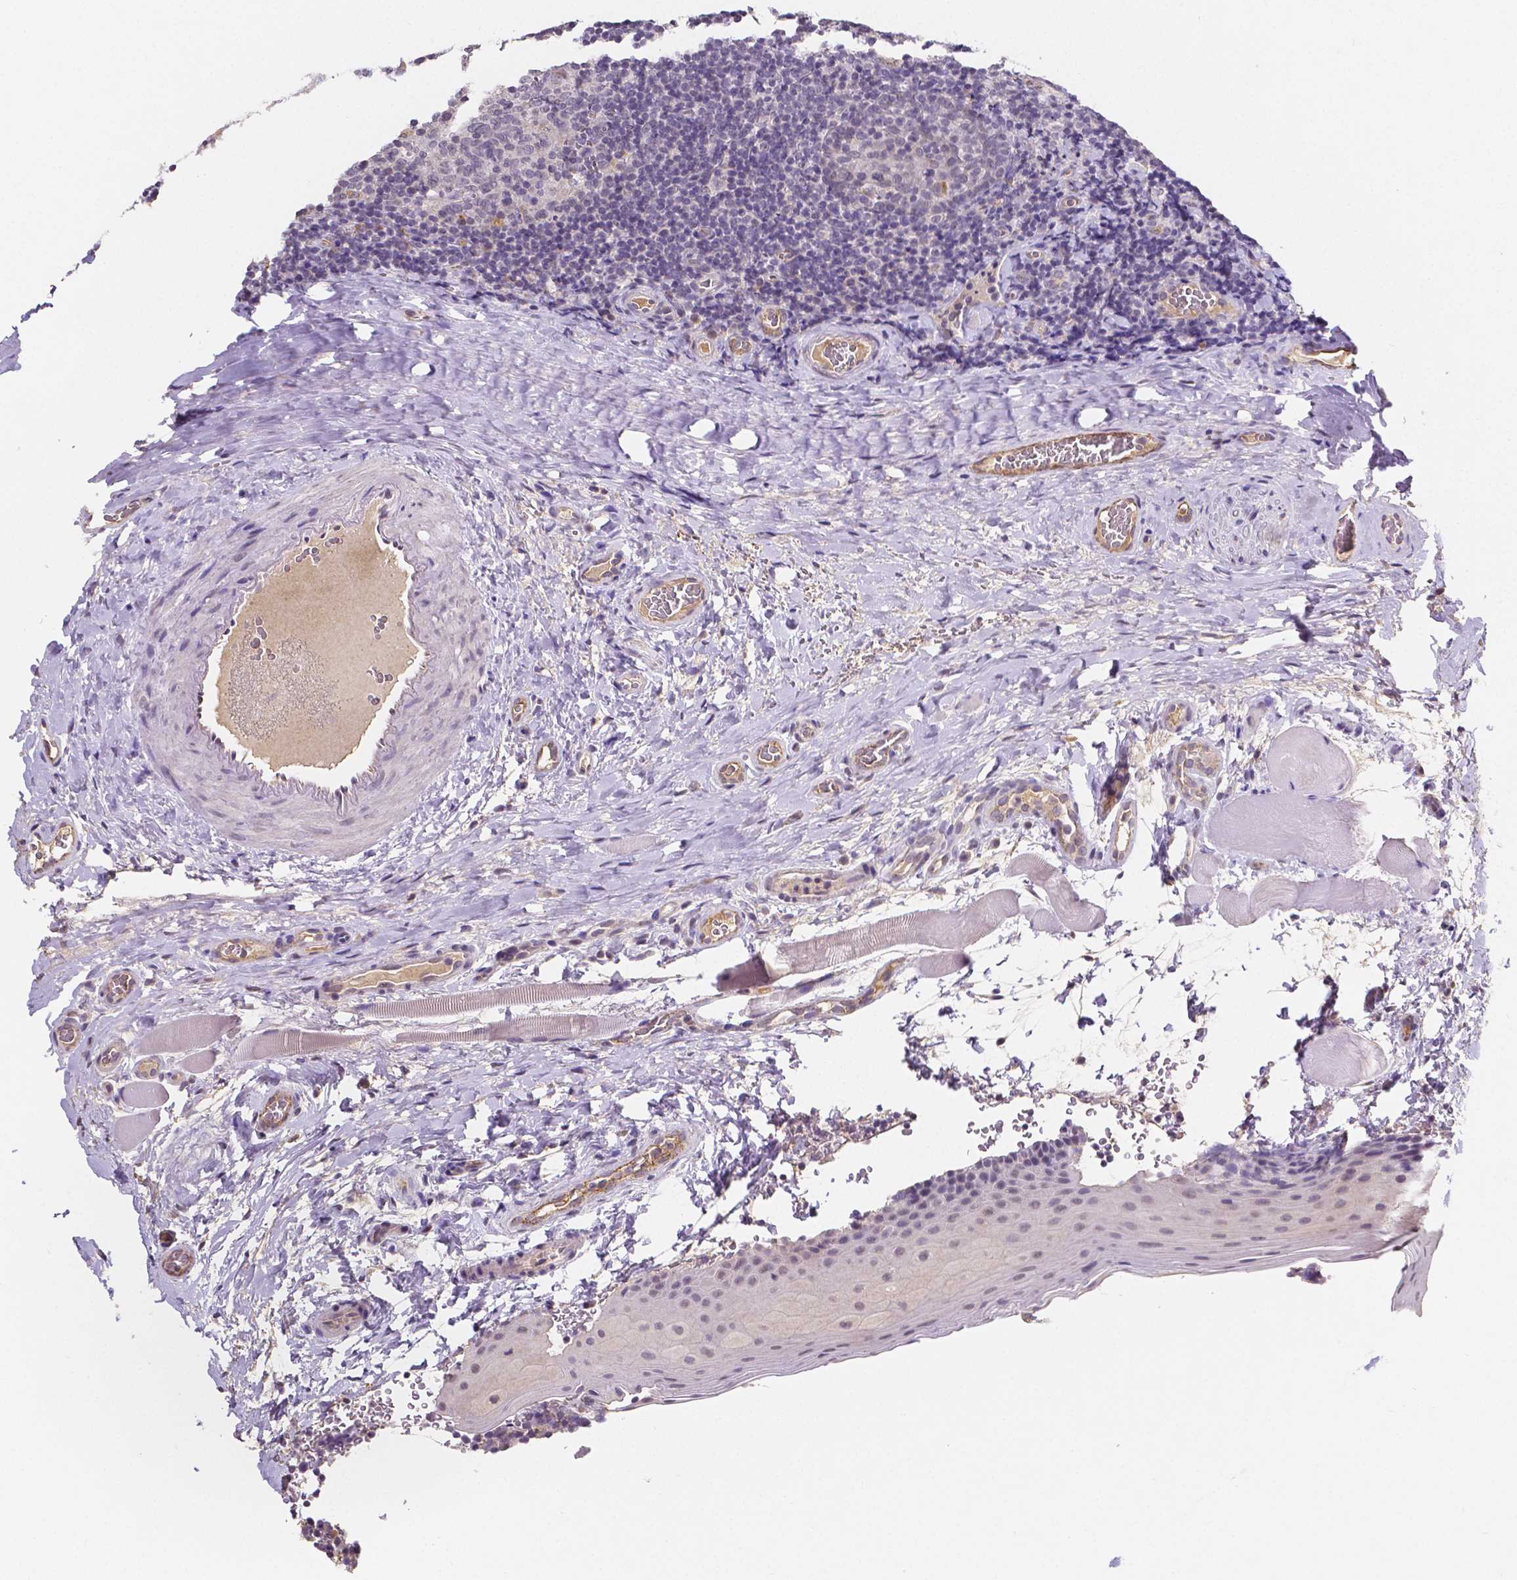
{"staining": {"intensity": "negative", "quantity": "none", "location": "none"}, "tissue": "tonsil", "cell_type": "Germinal center cells", "image_type": "normal", "snomed": [{"axis": "morphology", "description": "Normal tissue, NOS"}, {"axis": "morphology", "description": "Inflammation, NOS"}, {"axis": "topography", "description": "Tonsil"}], "caption": "A high-resolution image shows immunohistochemistry (IHC) staining of benign tonsil, which exhibits no significant expression in germinal center cells.", "gene": "ELAVL2", "patient": {"sex": "female", "age": 31}}